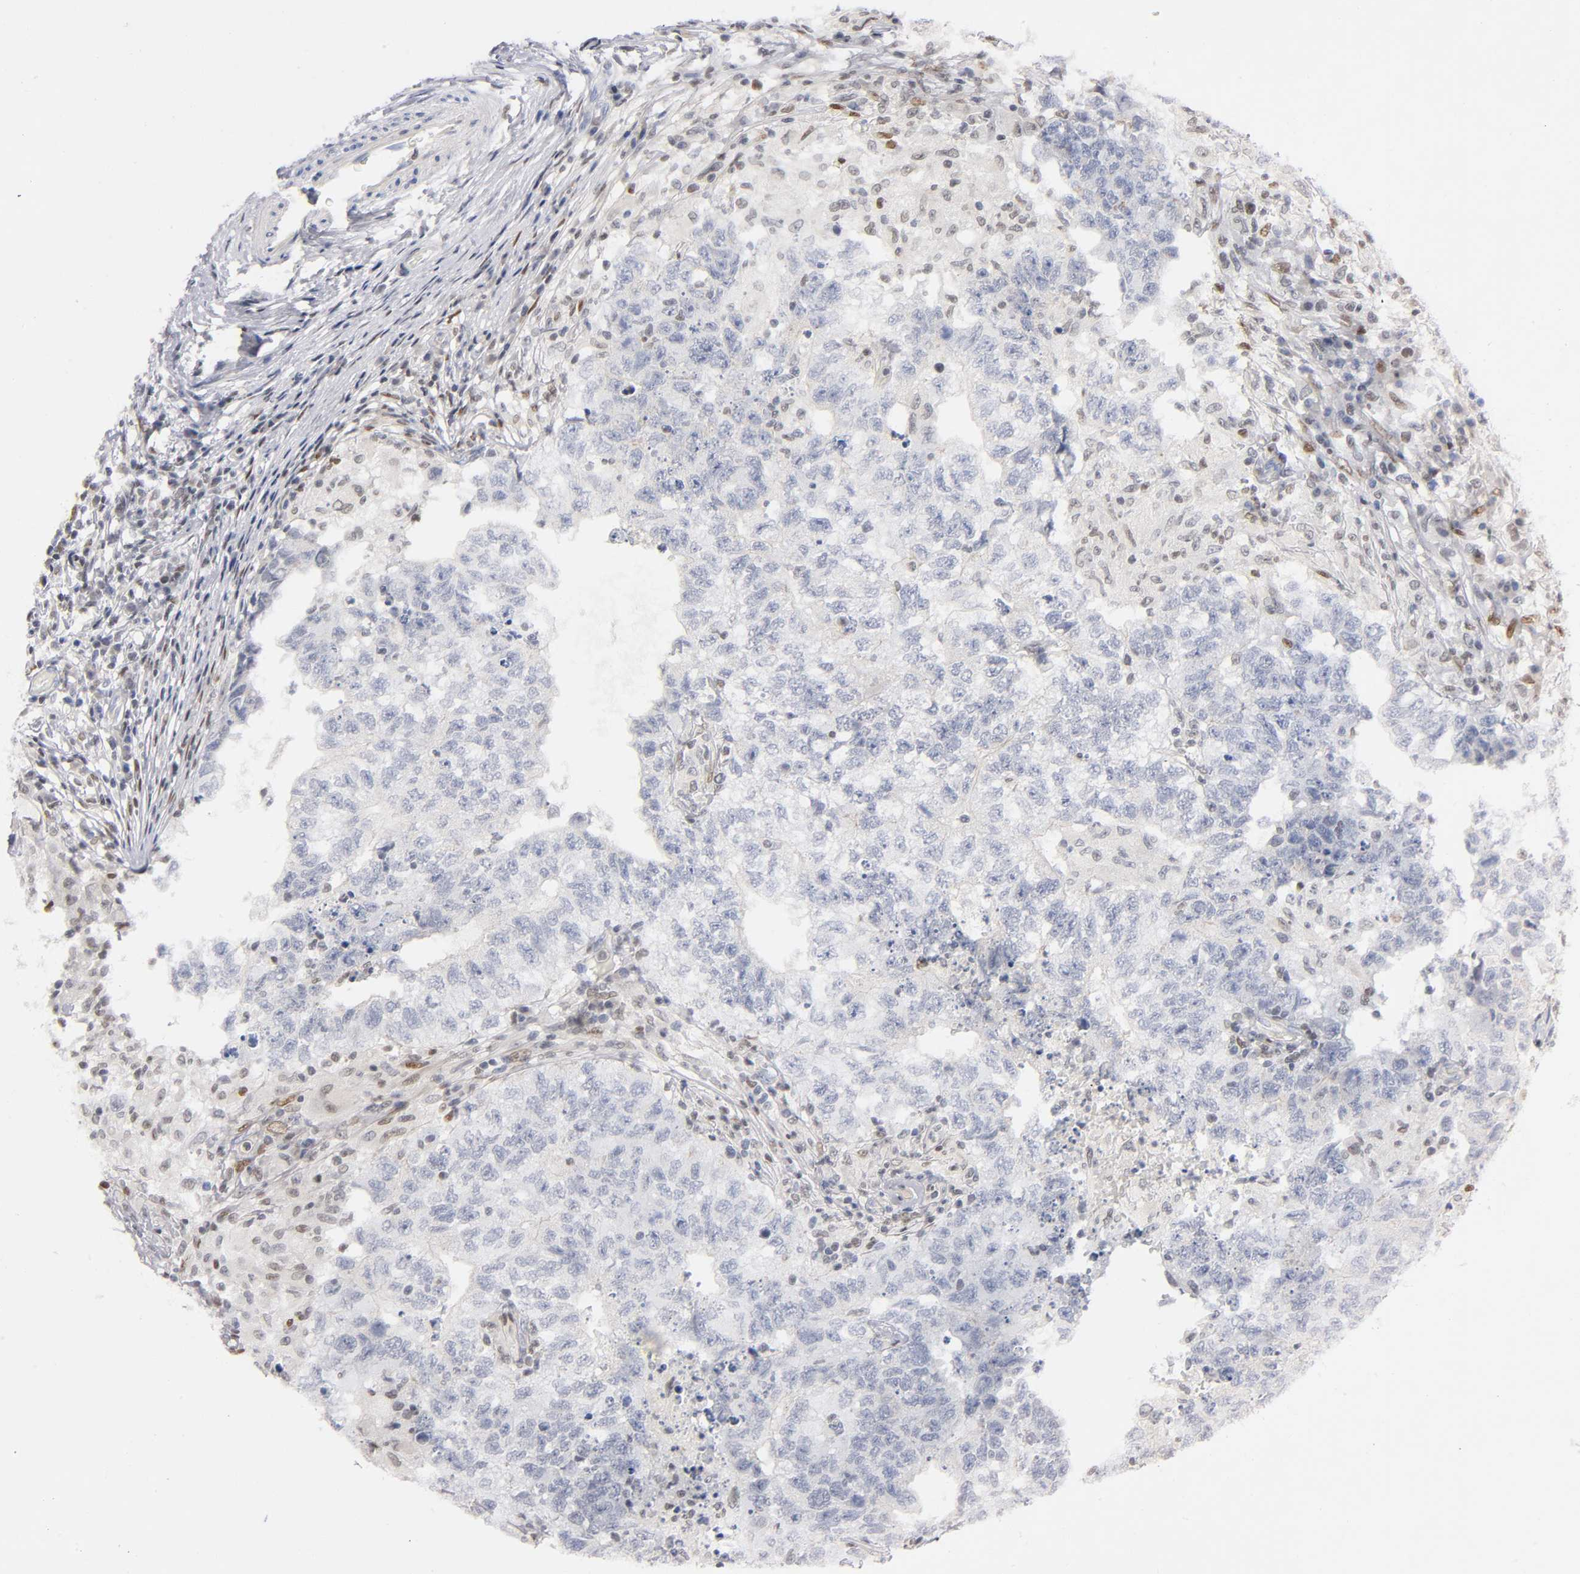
{"staining": {"intensity": "negative", "quantity": "none", "location": "none"}, "tissue": "testis cancer", "cell_type": "Tumor cells", "image_type": "cancer", "snomed": [{"axis": "morphology", "description": "Carcinoma, Embryonal, NOS"}, {"axis": "topography", "description": "Testis"}], "caption": "Testis cancer was stained to show a protein in brown. There is no significant staining in tumor cells.", "gene": "RUNX1", "patient": {"sex": "male", "age": 21}}